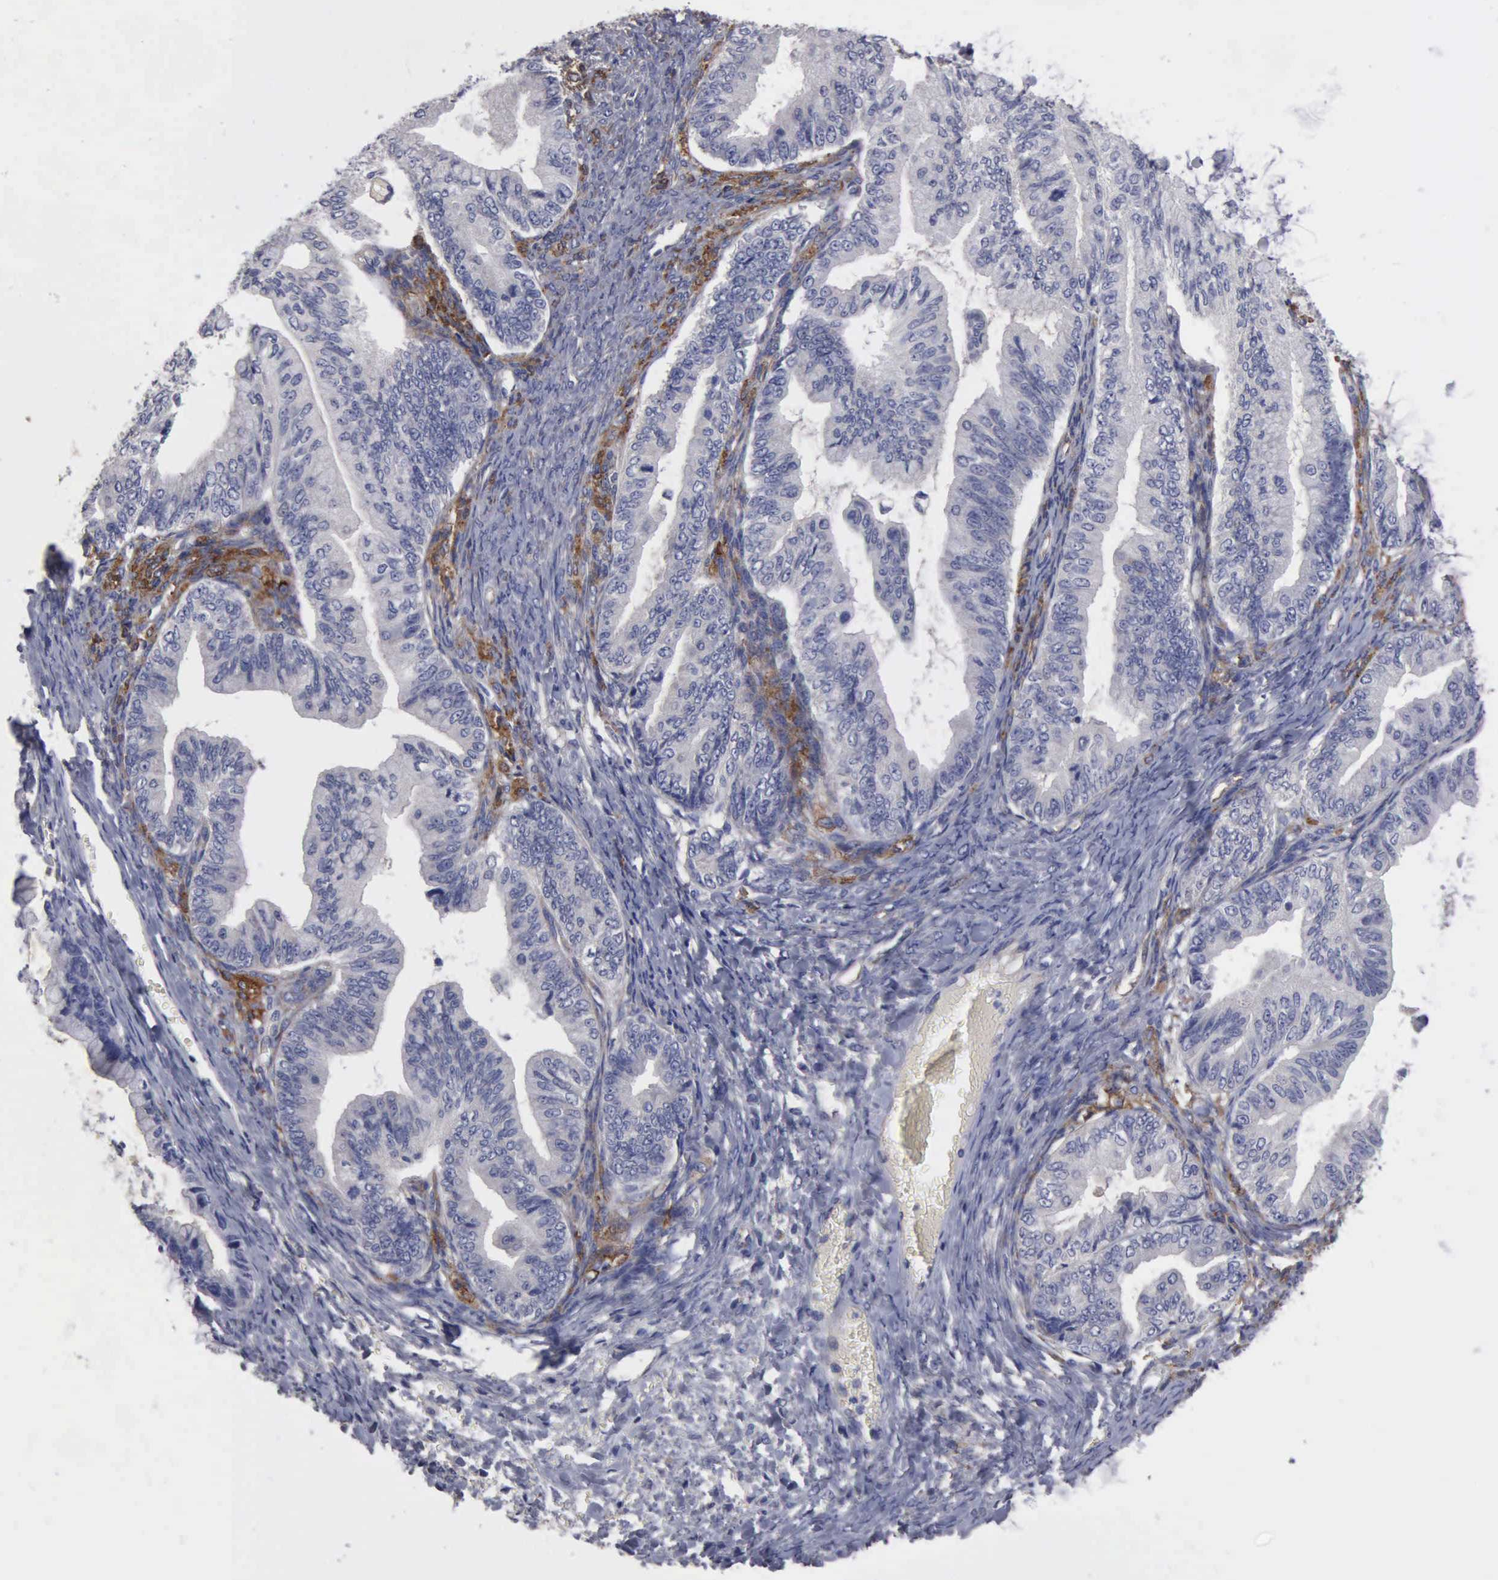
{"staining": {"intensity": "negative", "quantity": "none", "location": "none"}, "tissue": "ovarian cancer", "cell_type": "Tumor cells", "image_type": "cancer", "snomed": [{"axis": "morphology", "description": "Cystadenocarcinoma, mucinous, NOS"}, {"axis": "topography", "description": "Ovary"}], "caption": "Immunohistochemical staining of human mucinous cystadenocarcinoma (ovarian) exhibits no significant expression in tumor cells.", "gene": "RDX", "patient": {"sex": "female", "age": 36}}